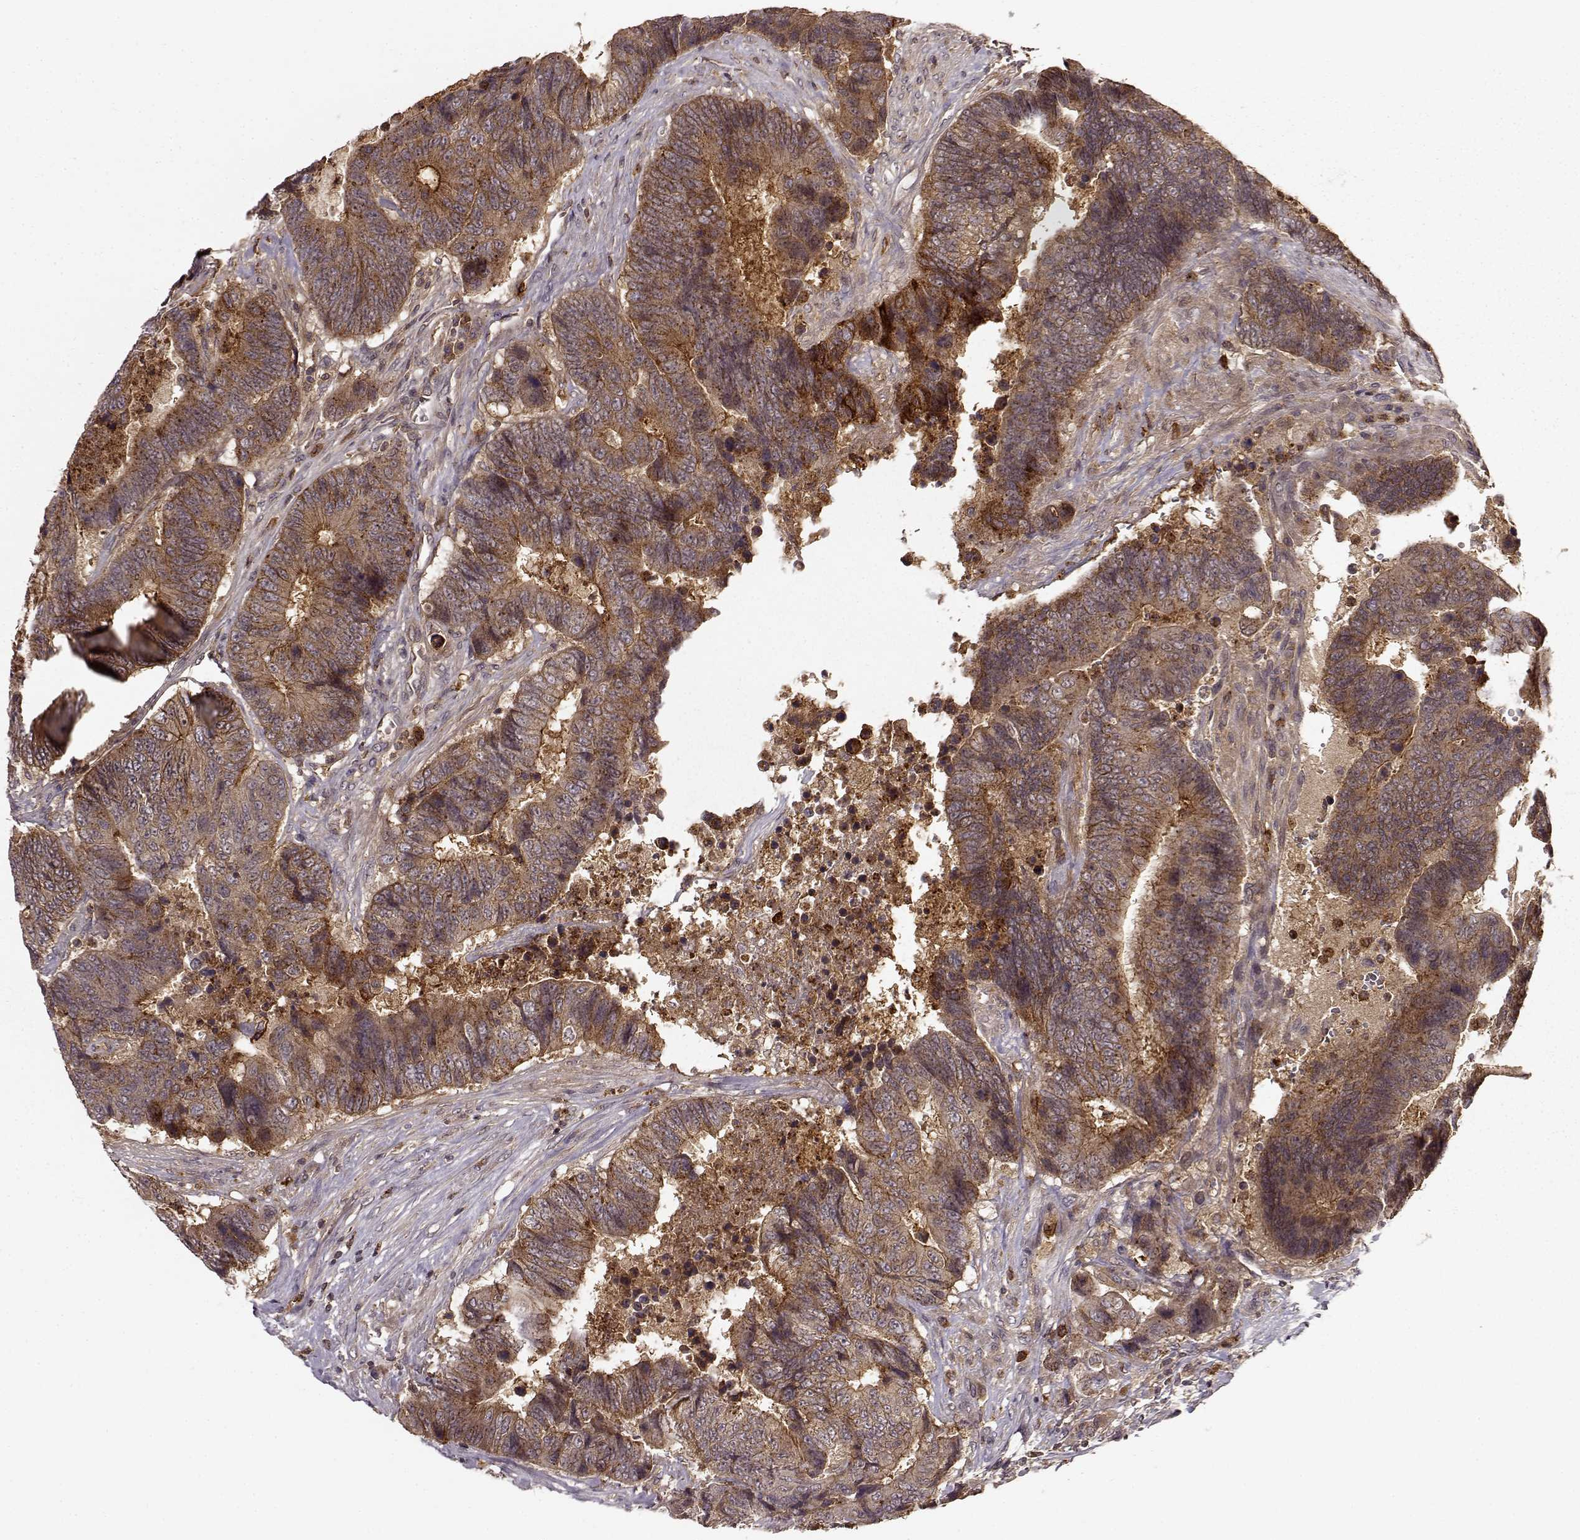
{"staining": {"intensity": "moderate", "quantity": ">75%", "location": "cytoplasmic/membranous"}, "tissue": "colorectal cancer", "cell_type": "Tumor cells", "image_type": "cancer", "snomed": [{"axis": "morphology", "description": "Adenocarcinoma, NOS"}, {"axis": "topography", "description": "Colon"}], "caption": "Moderate cytoplasmic/membranous protein staining is identified in approximately >75% of tumor cells in colorectal adenocarcinoma.", "gene": "IFRD2", "patient": {"sex": "female", "age": 48}}